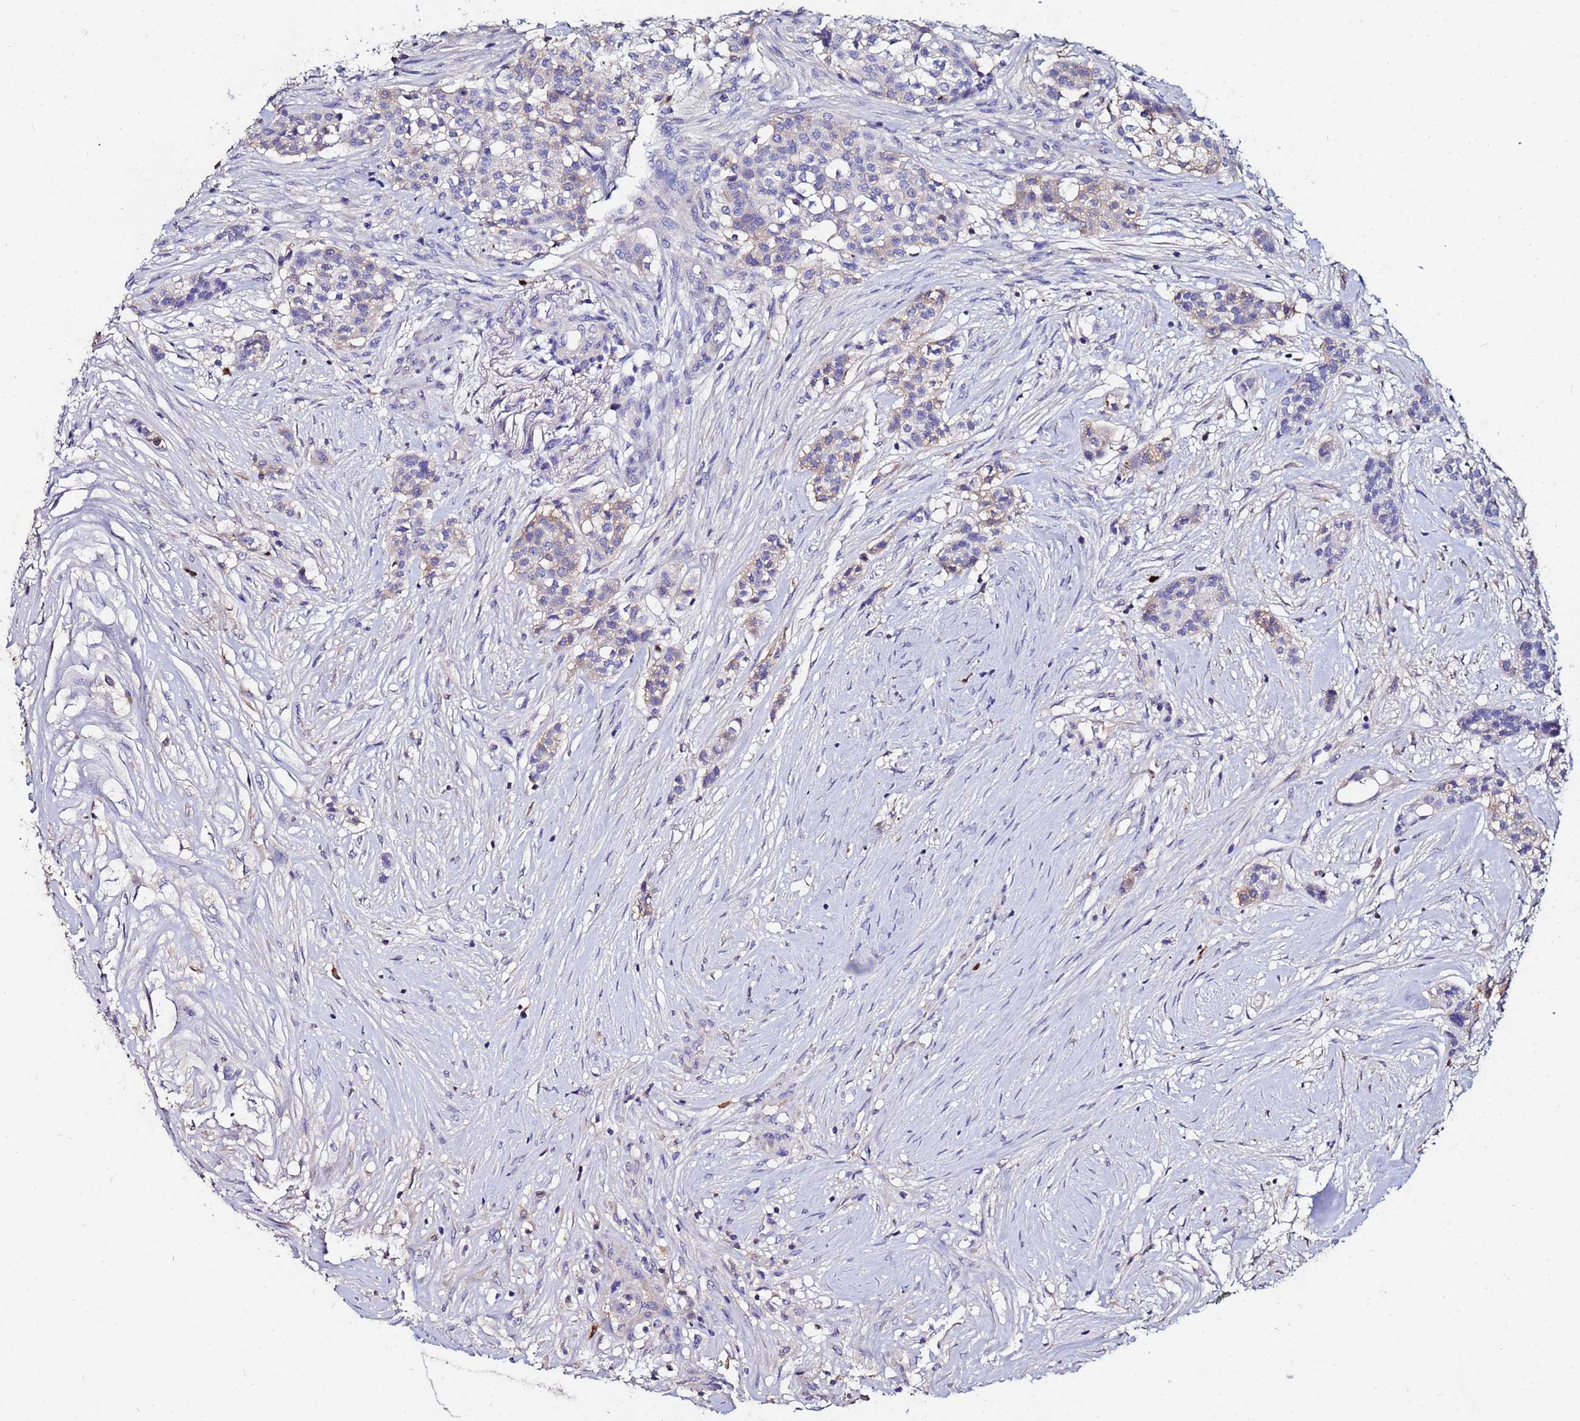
{"staining": {"intensity": "weak", "quantity": "<25%", "location": "cytoplasmic/membranous"}, "tissue": "head and neck cancer", "cell_type": "Tumor cells", "image_type": "cancer", "snomed": [{"axis": "morphology", "description": "Adenocarcinoma, NOS"}, {"axis": "topography", "description": "Head-Neck"}], "caption": "There is no significant expression in tumor cells of adenocarcinoma (head and neck).", "gene": "TUBAL3", "patient": {"sex": "male", "age": 81}}